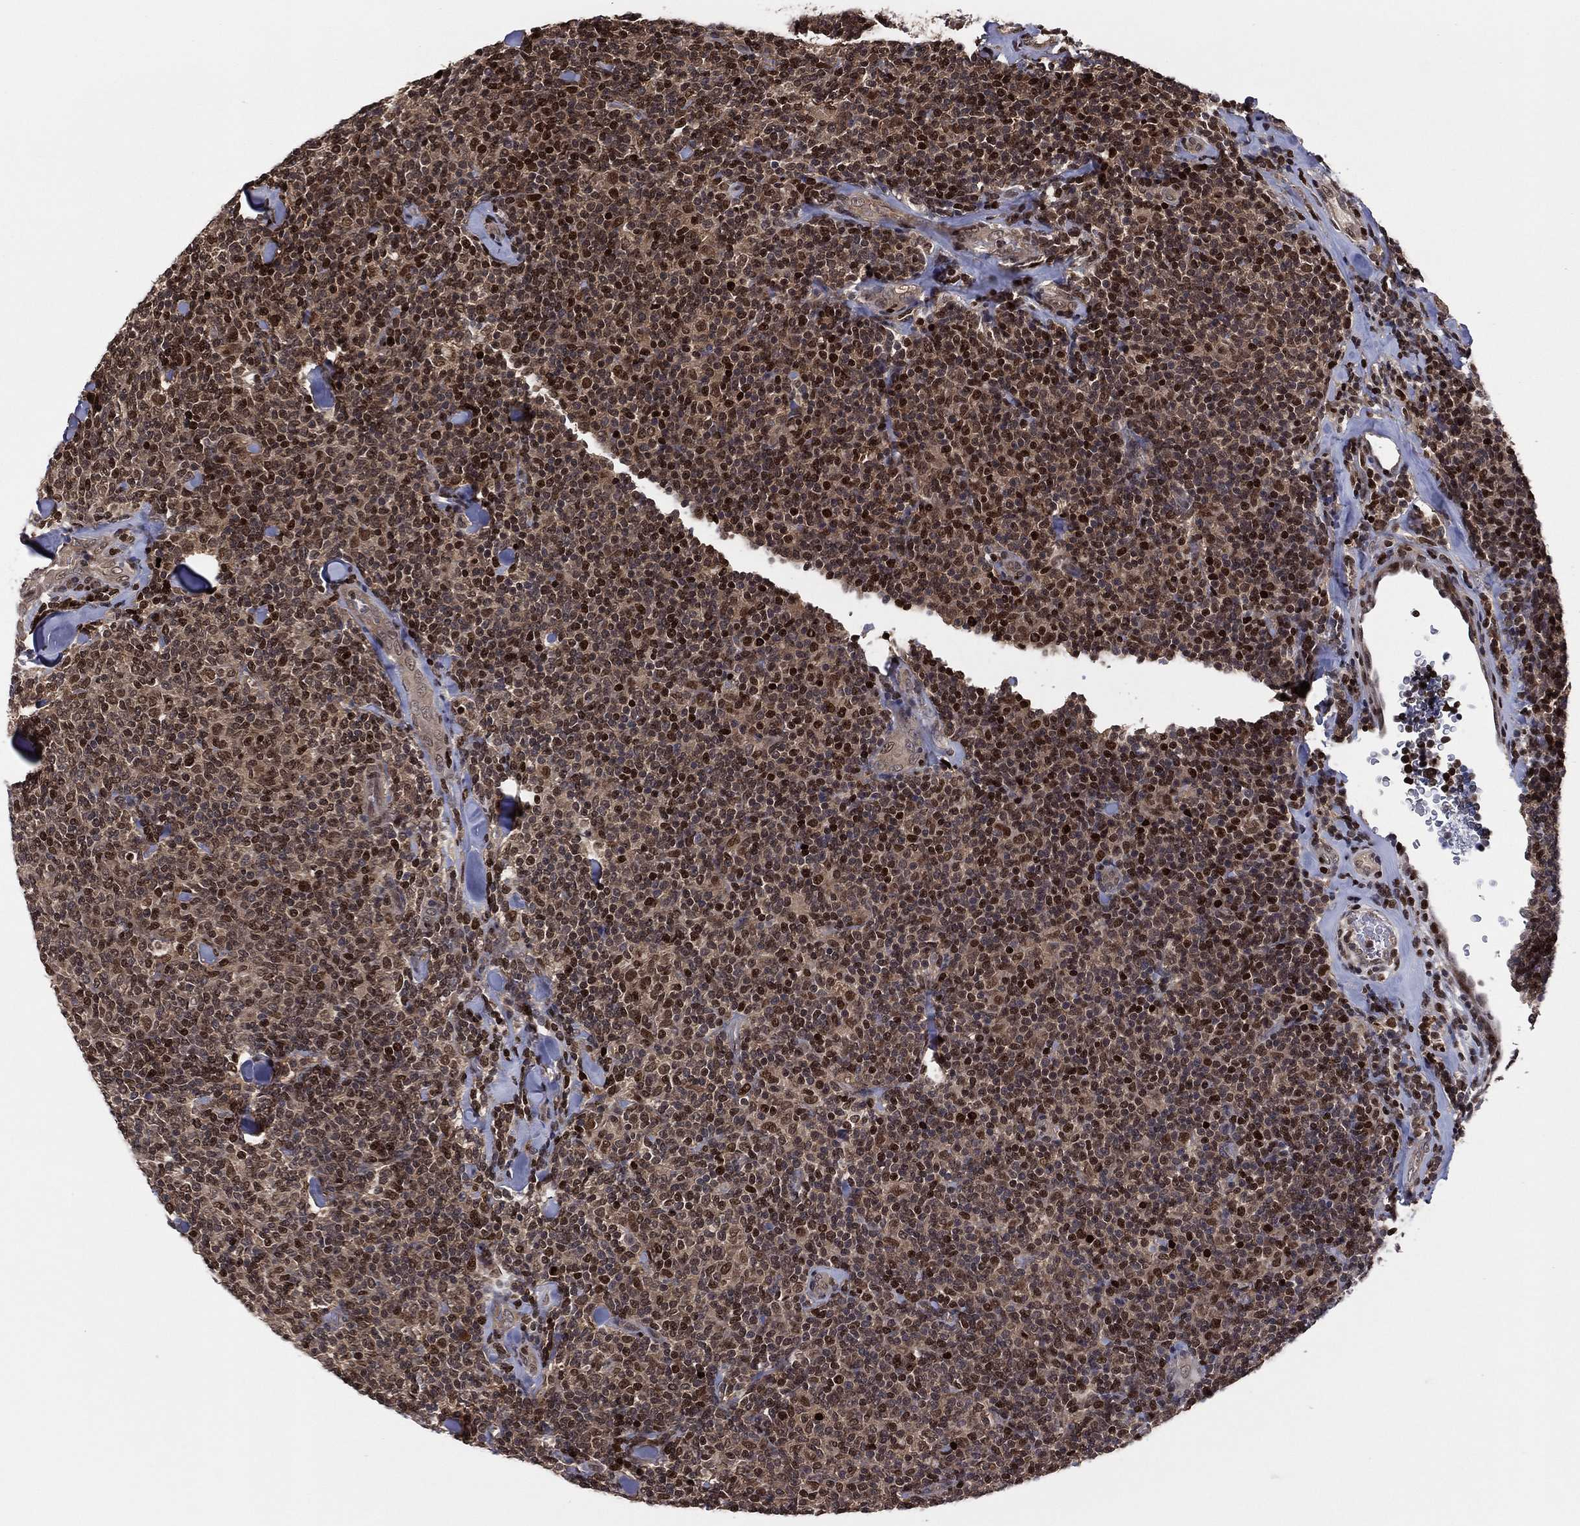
{"staining": {"intensity": "strong", "quantity": "25%-75%", "location": "cytoplasmic/membranous,nuclear"}, "tissue": "lymphoma", "cell_type": "Tumor cells", "image_type": "cancer", "snomed": [{"axis": "morphology", "description": "Malignant lymphoma, non-Hodgkin's type, Low grade"}, {"axis": "topography", "description": "Lymph node"}], "caption": "Lymphoma stained for a protein exhibits strong cytoplasmic/membranous and nuclear positivity in tumor cells. Using DAB (brown) and hematoxylin (blue) stains, captured at high magnification using brightfield microscopy.", "gene": "PSMA1", "patient": {"sex": "female", "age": 56}}